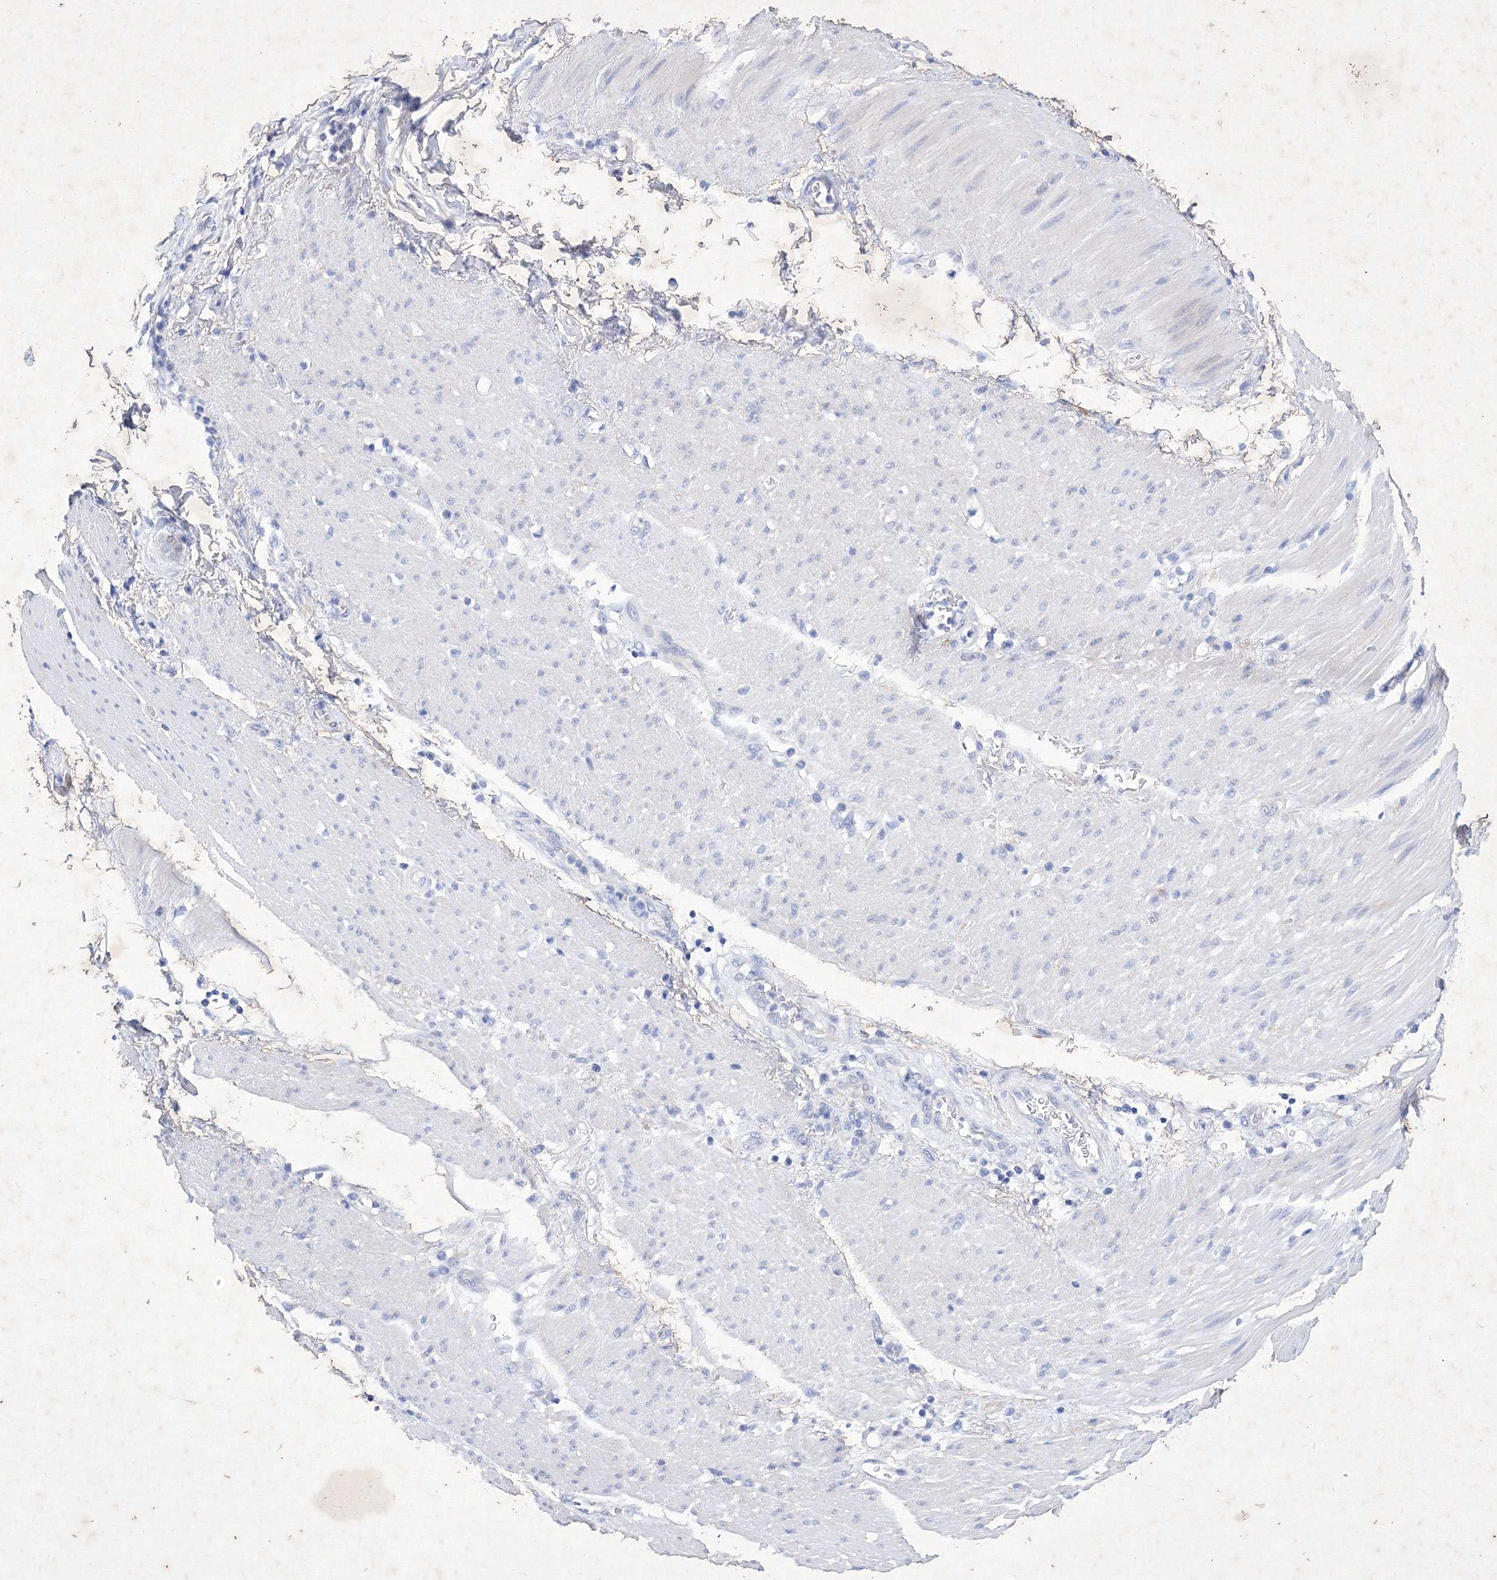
{"staining": {"intensity": "negative", "quantity": "none", "location": "none"}, "tissue": "stomach cancer", "cell_type": "Tumor cells", "image_type": "cancer", "snomed": [{"axis": "morphology", "description": "Adenocarcinoma, NOS"}, {"axis": "topography", "description": "Stomach"}], "caption": "The IHC image has no significant staining in tumor cells of stomach cancer (adenocarcinoma) tissue.", "gene": "GPN1", "patient": {"sex": "female", "age": 73}}